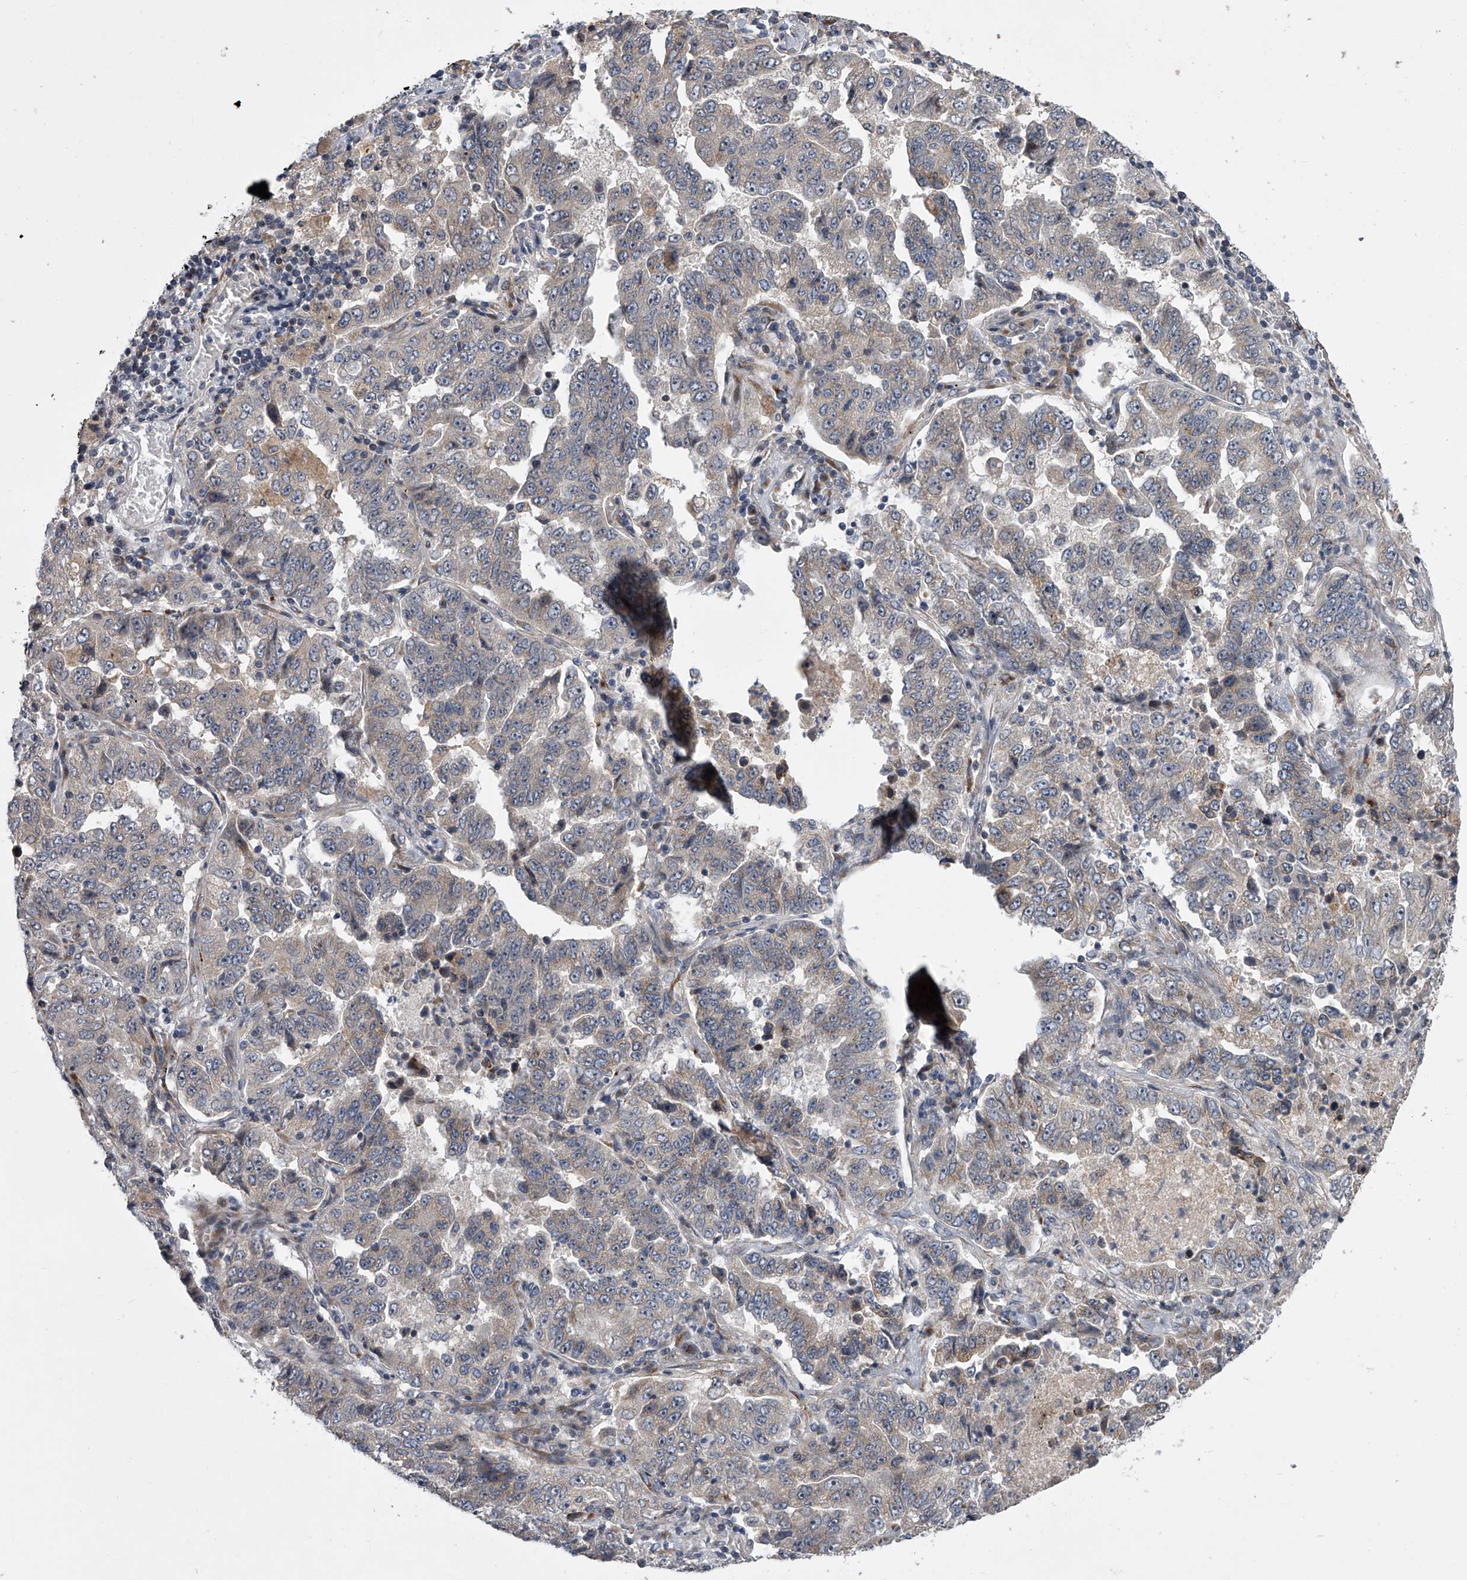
{"staining": {"intensity": "negative", "quantity": "none", "location": "none"}, "tissue": "lung cancer", "cell_type": "Tumor cells", "image_type": "cancer", "snomed": [{"axis": "morphology", "description": "Adenocarcinoma, NOS"}, {"axis": "topography", "description": "Lung"}], "caption": "Immunohistochemistry photomicrograph of neoplastic tissue: human adenocarcinoma (lung) stained with DAB (3,3'-diaminobenzidine) shows no significant protein expression in tumor cells.", "gene": "DLGAP2", "patient": {"sex": "female", "age": 51}}